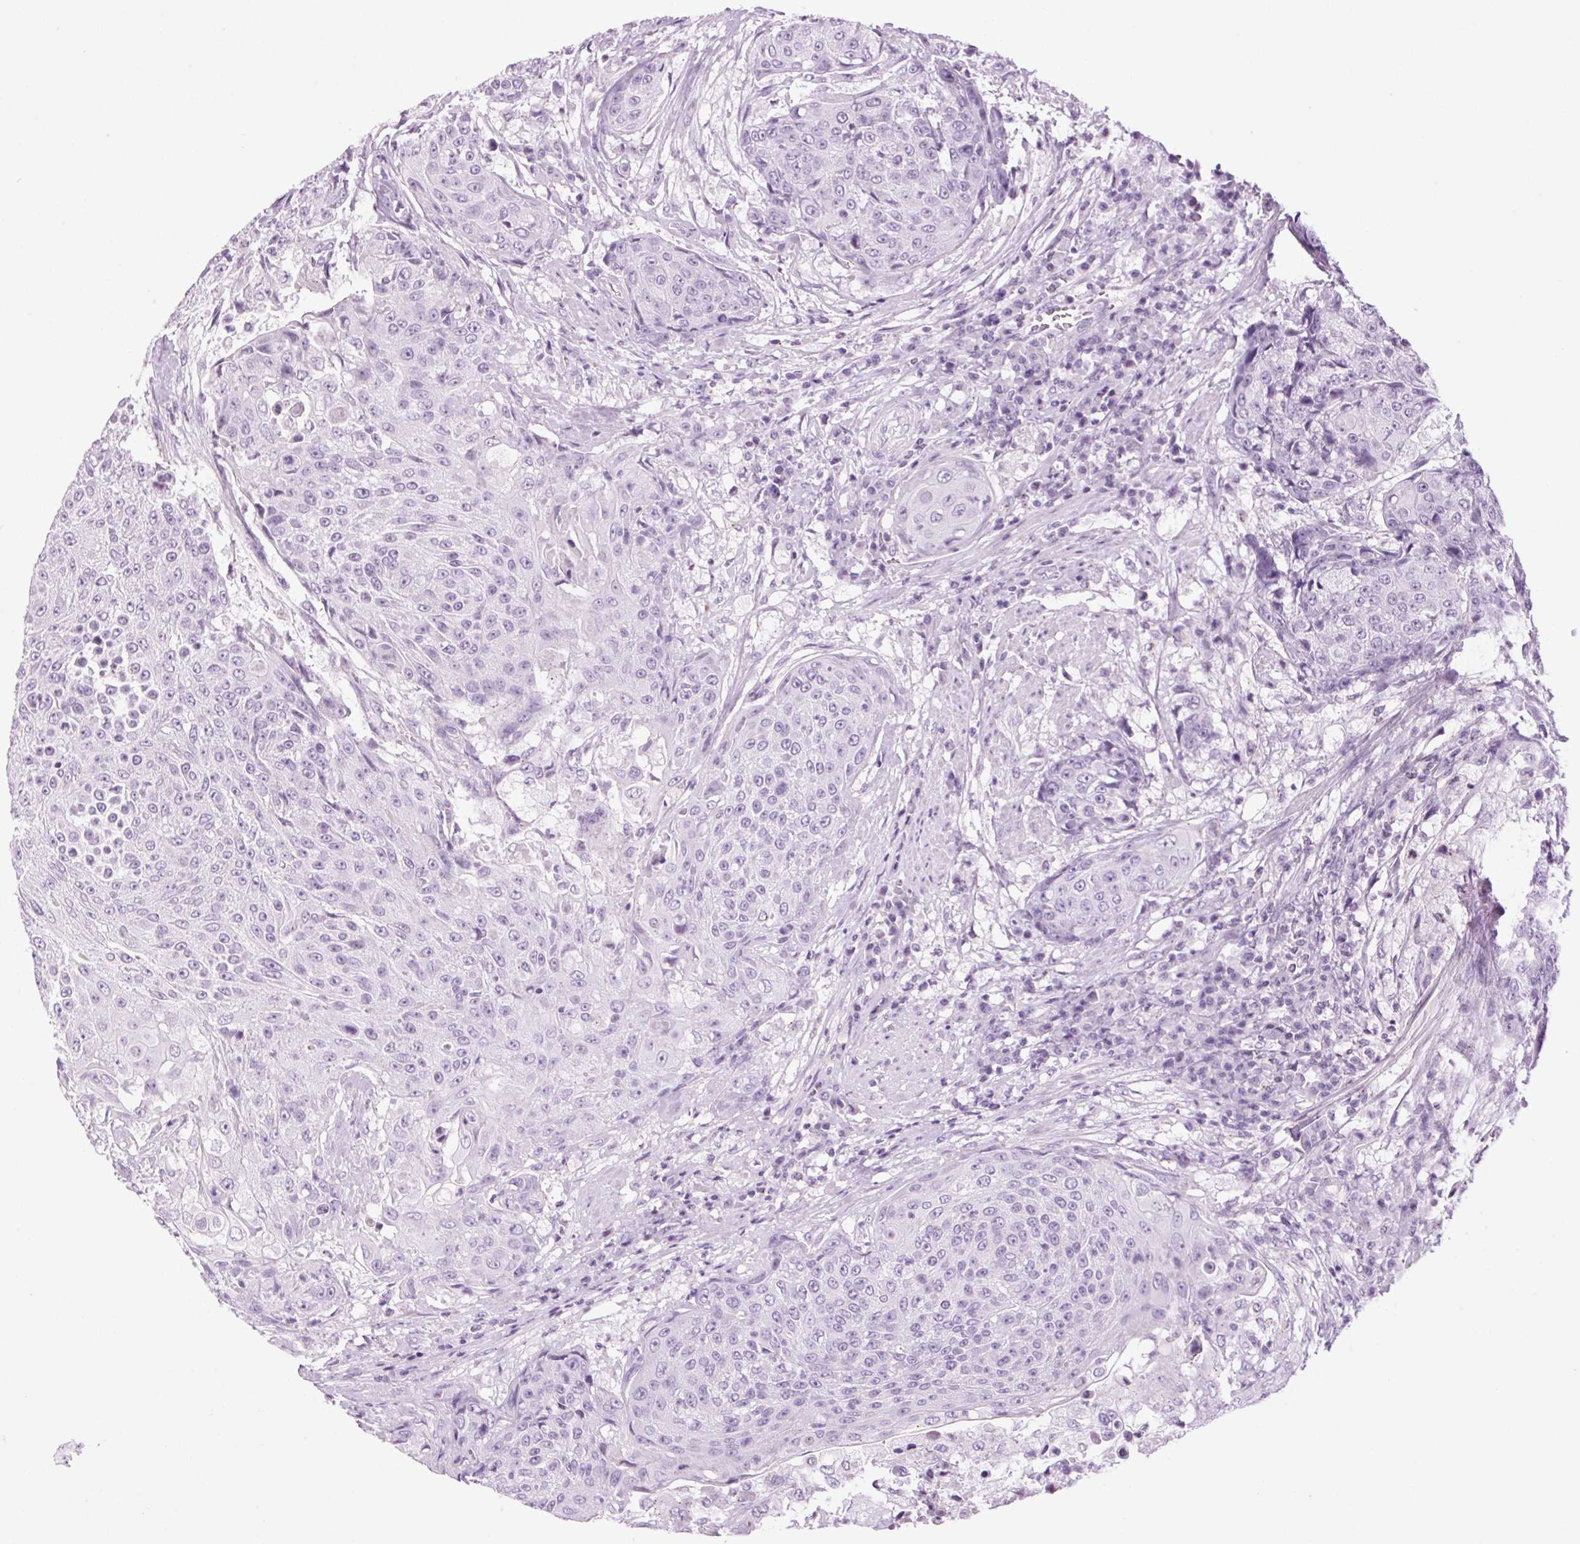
{"staining": {"intensity": "negative", "quantity": "none", "location": "none"}, "tissue": "urothelial cancer", "cell_type": "Tumor cells", "image_type": "cancer", "snomed": [{"axis": "morphology", "description": "Urothelial carcinoma, High grade"}, {"axis": "topography", "description": "Urinary bladder"}], "caption": "The micrograph demonstrates no staining of tumor cells in urothelial cancer. Brightfield microscopy of IHC stained with DAB (3,3'-diaminobenzidine) (brown) and hematoxylin (blue), captured at high magnification.", "gene": "TMEM88B", "patient": {"sex": "female", "age": 63}}